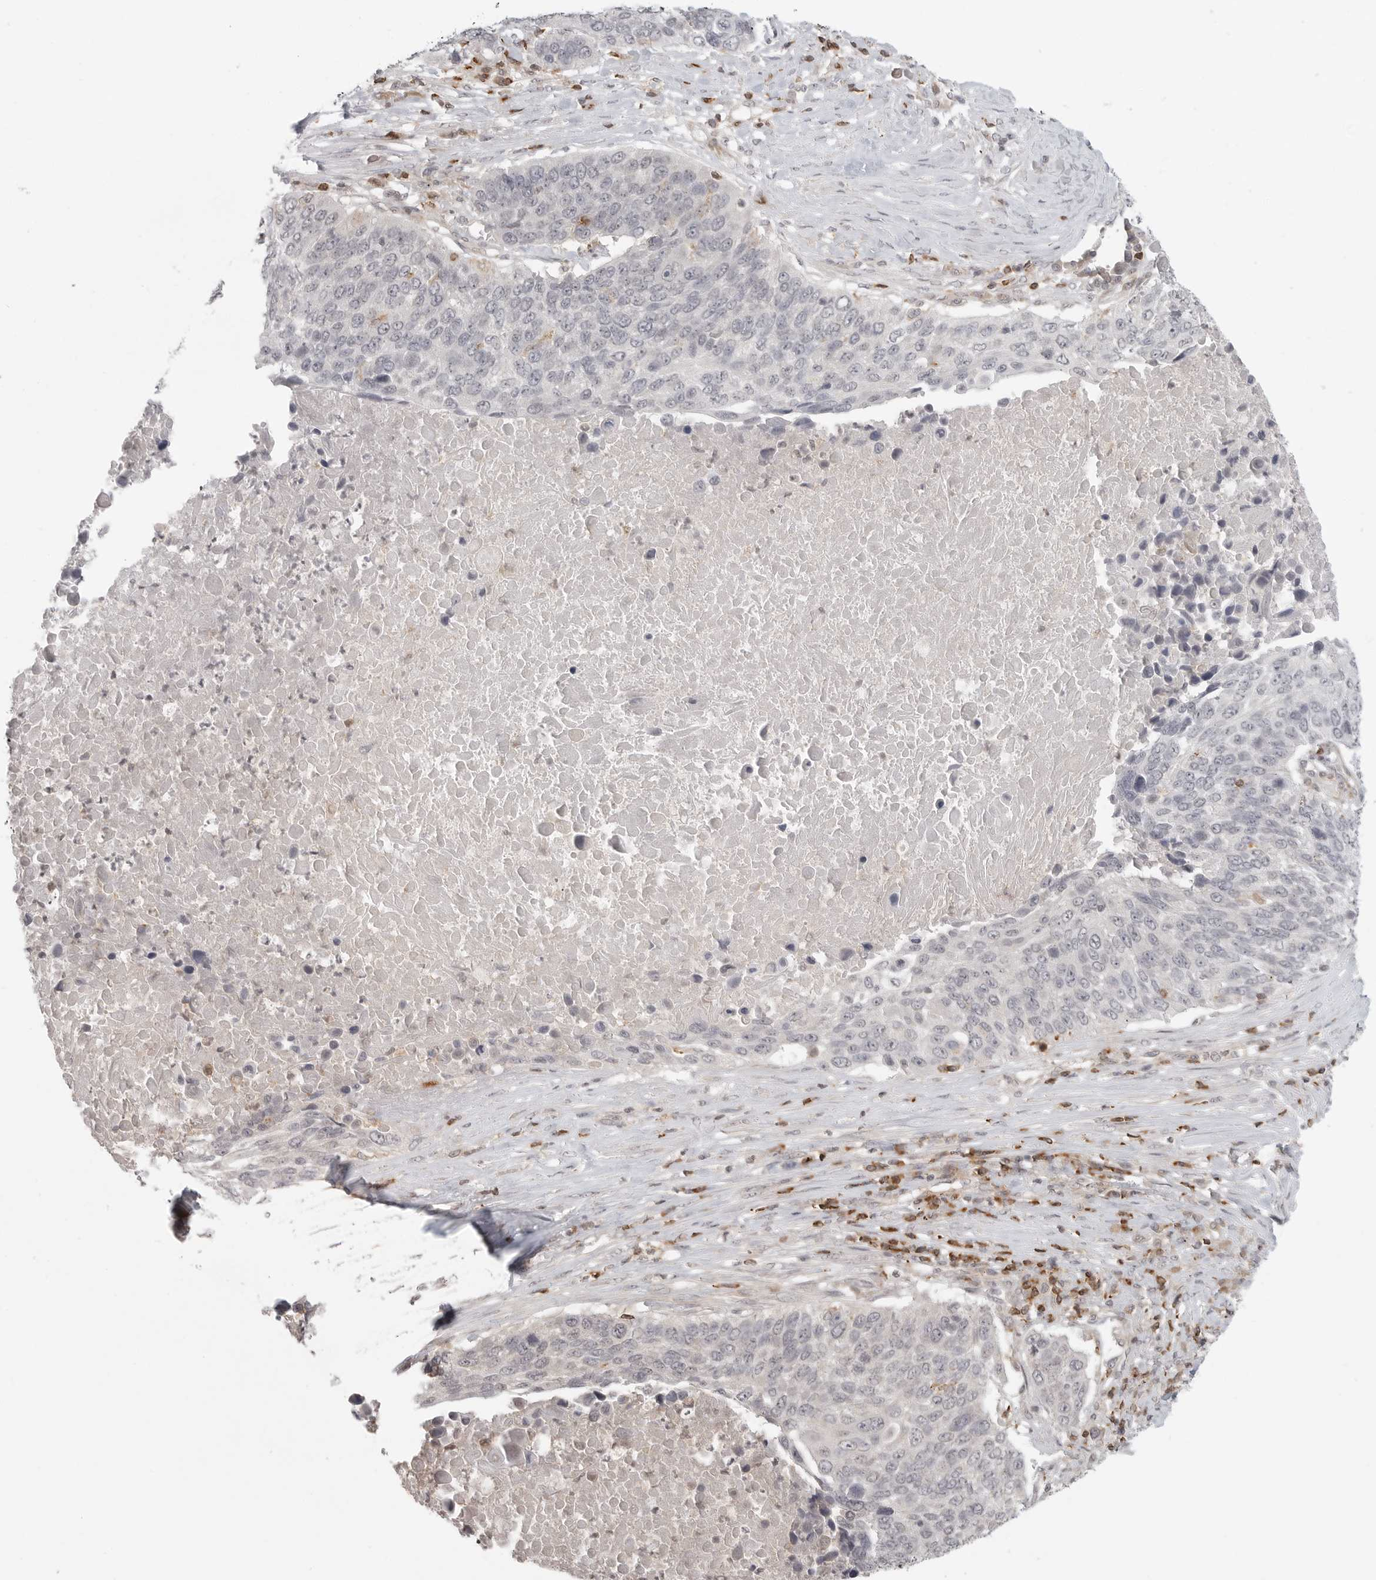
{"staining": {"intensity": "negative", "quantity": "none", "location": "none"}, "tissue": "lung cancer", "cell_type": "Tumor cells", "image_type": "cancer", "snomed": [{"axis": "morphology", "description": "Squamous cell carcinoma, NOS"}, {"axis": "topography", "description": "Lung"}], "caption": "The photomicrograph shows no staining of tumor cells in lung cancer (squamous cell carcinoma). The staining was performed using DAB to visualize the protein expression in brown, while the nuclei were stained in blue with hematoxylin (Magnification: 20x).", "gene": "SH3KBP1", "patient": {"sex": "male", "age": 66}}